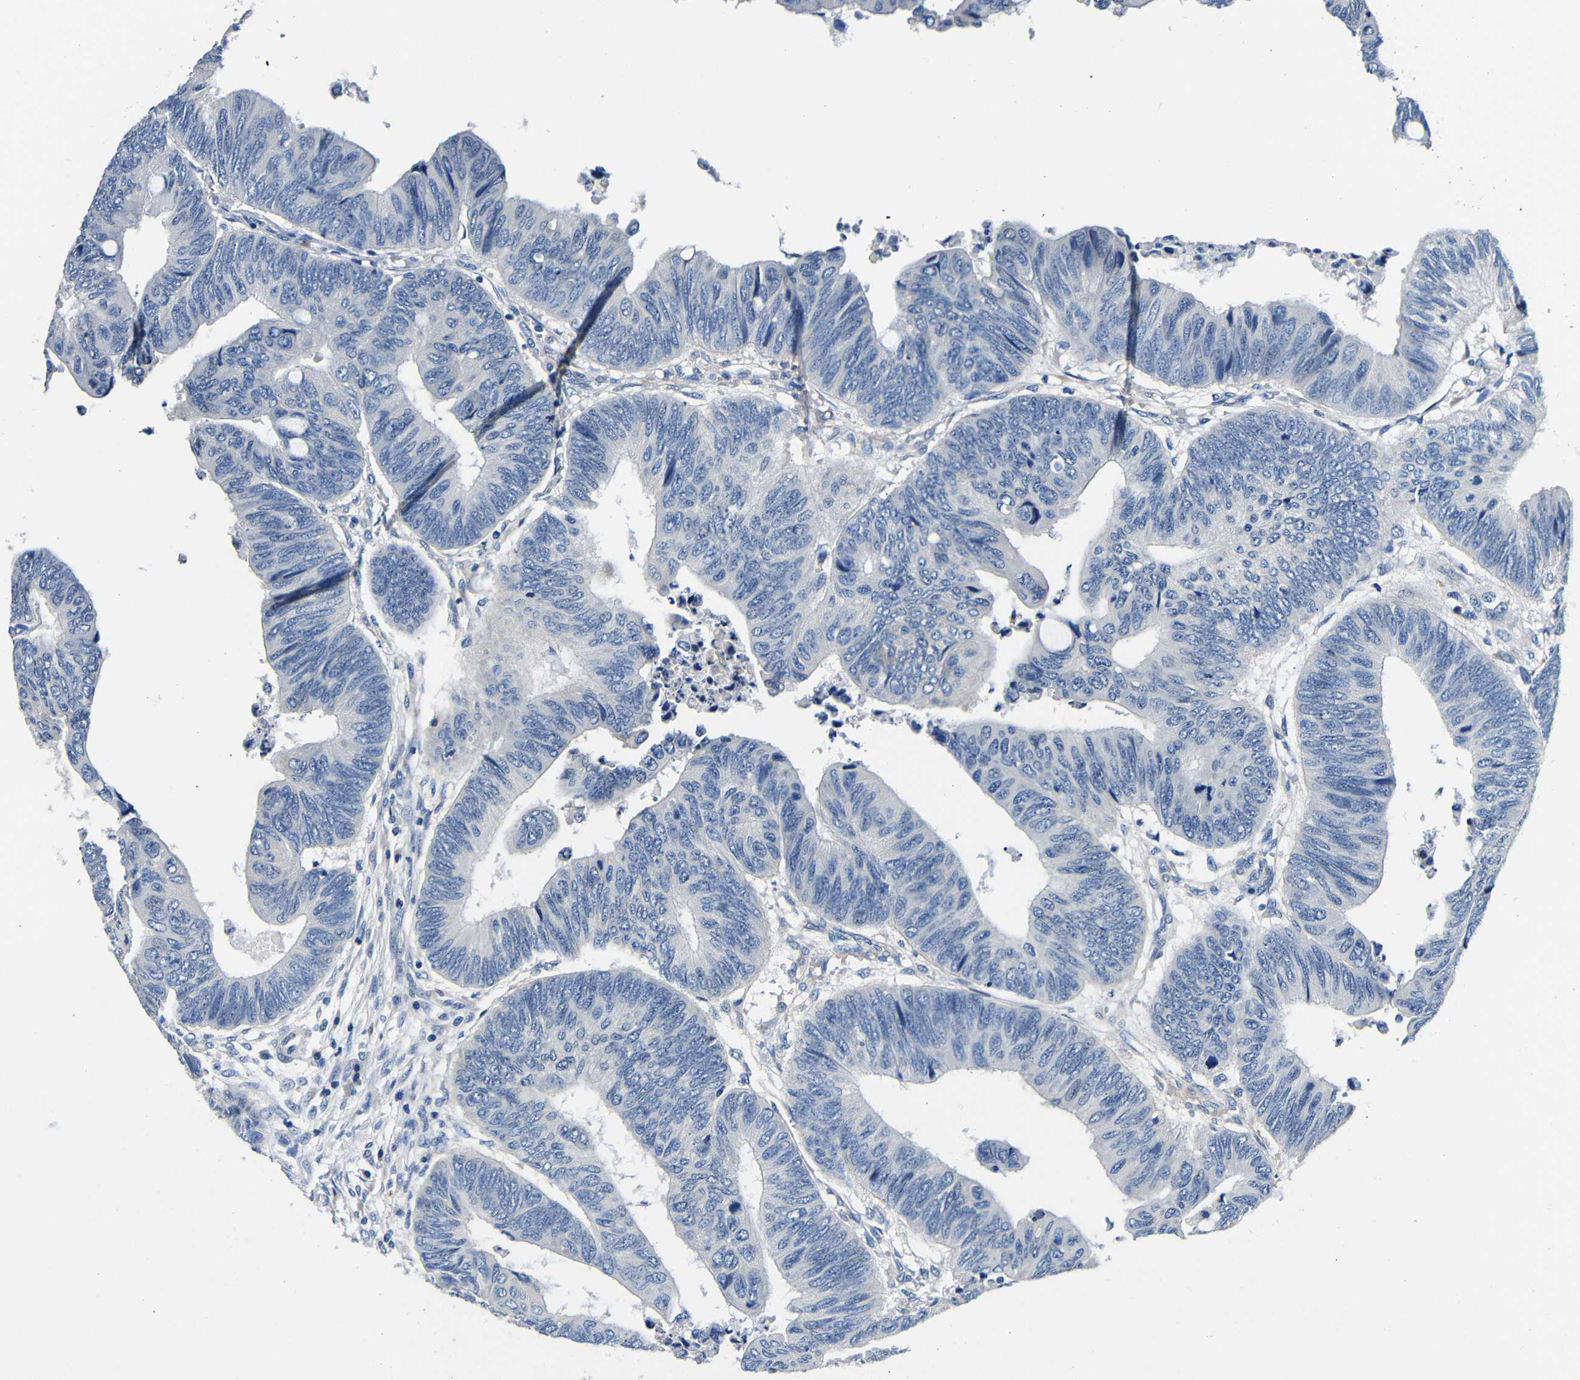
{"staining": {"intensity": "negative", "quantity": "none", "location": "none"}, "tissue": "colorectal cancer", "cell_type": "Tumor cells", "image_type": "cancer", "snomed": [{"axis": "morphology", "description": "Normal tissue, NOS"}, {"axis": "morphology", "description": "Adenocarcinoma, NOS"}, {"axis": "topography", "description": "Rectum"}, {"axis": "topography", "description": "Peripheral nerve tissue"}], "caption": "The immunohistochemistry image has no significant staining in tumor cells of colorectal cancer (adenocarcinoma) tissue.", "gene": "TNFAIP1", "patient": {"sex": "male", "age": 92}}